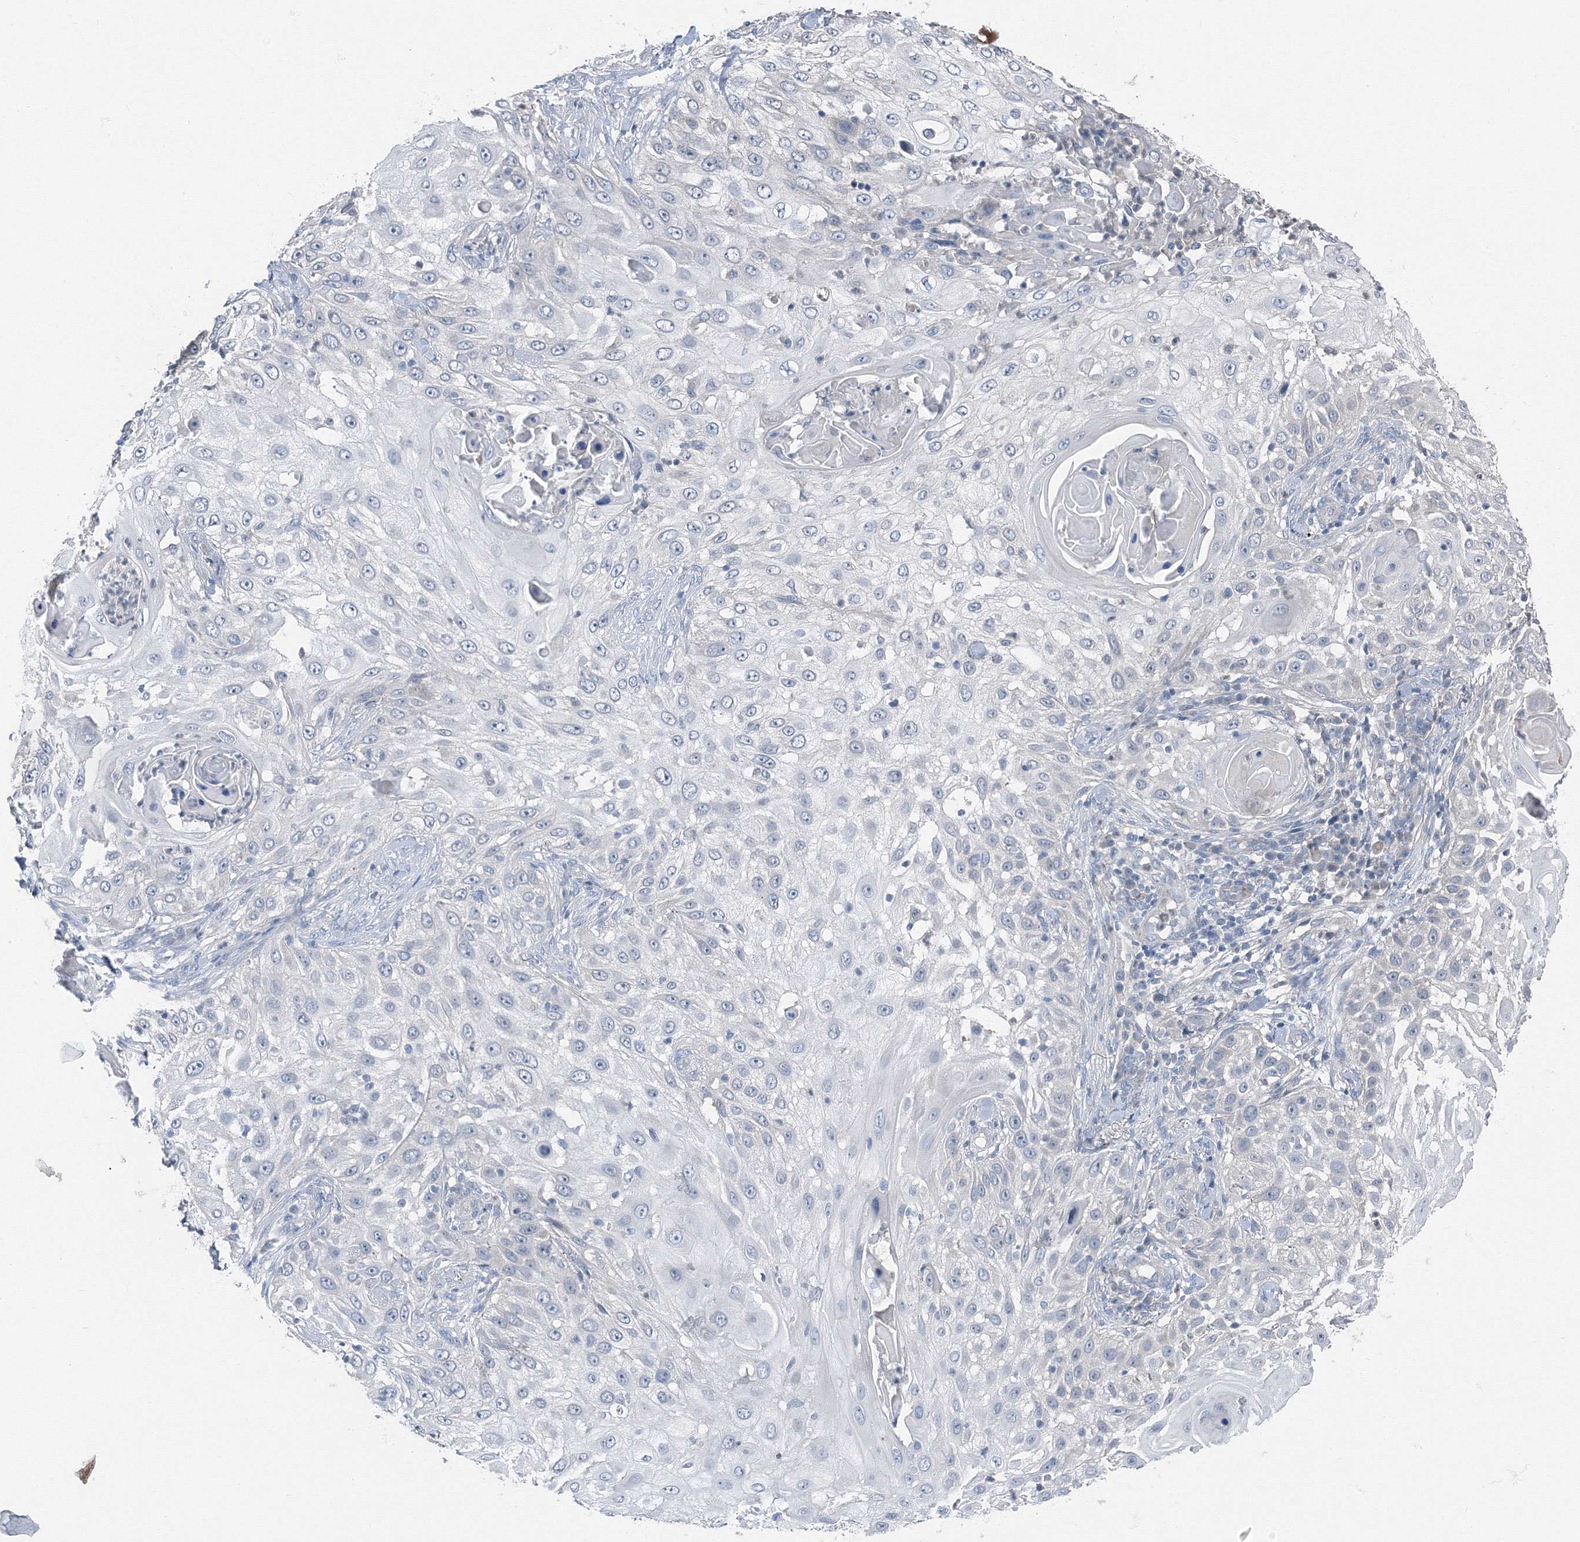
{"staining": {"intensity": "negative", "quantity": "none", "location": "none"}, "tissue": "skin cancer", "cell_type": "Tumor cells", "image_type": "cancer", "snomed": [{"axis": "morphology", "description": "Squamous cell carcinoma, NOS"}, {"axis": "topography", "description": "Skin"}], "caption": "The image shows no staining of tumor cells in skin squamous cell carcinoma.", "gene": "AASDH", "patient": {"sex": "female", "age": 44}}